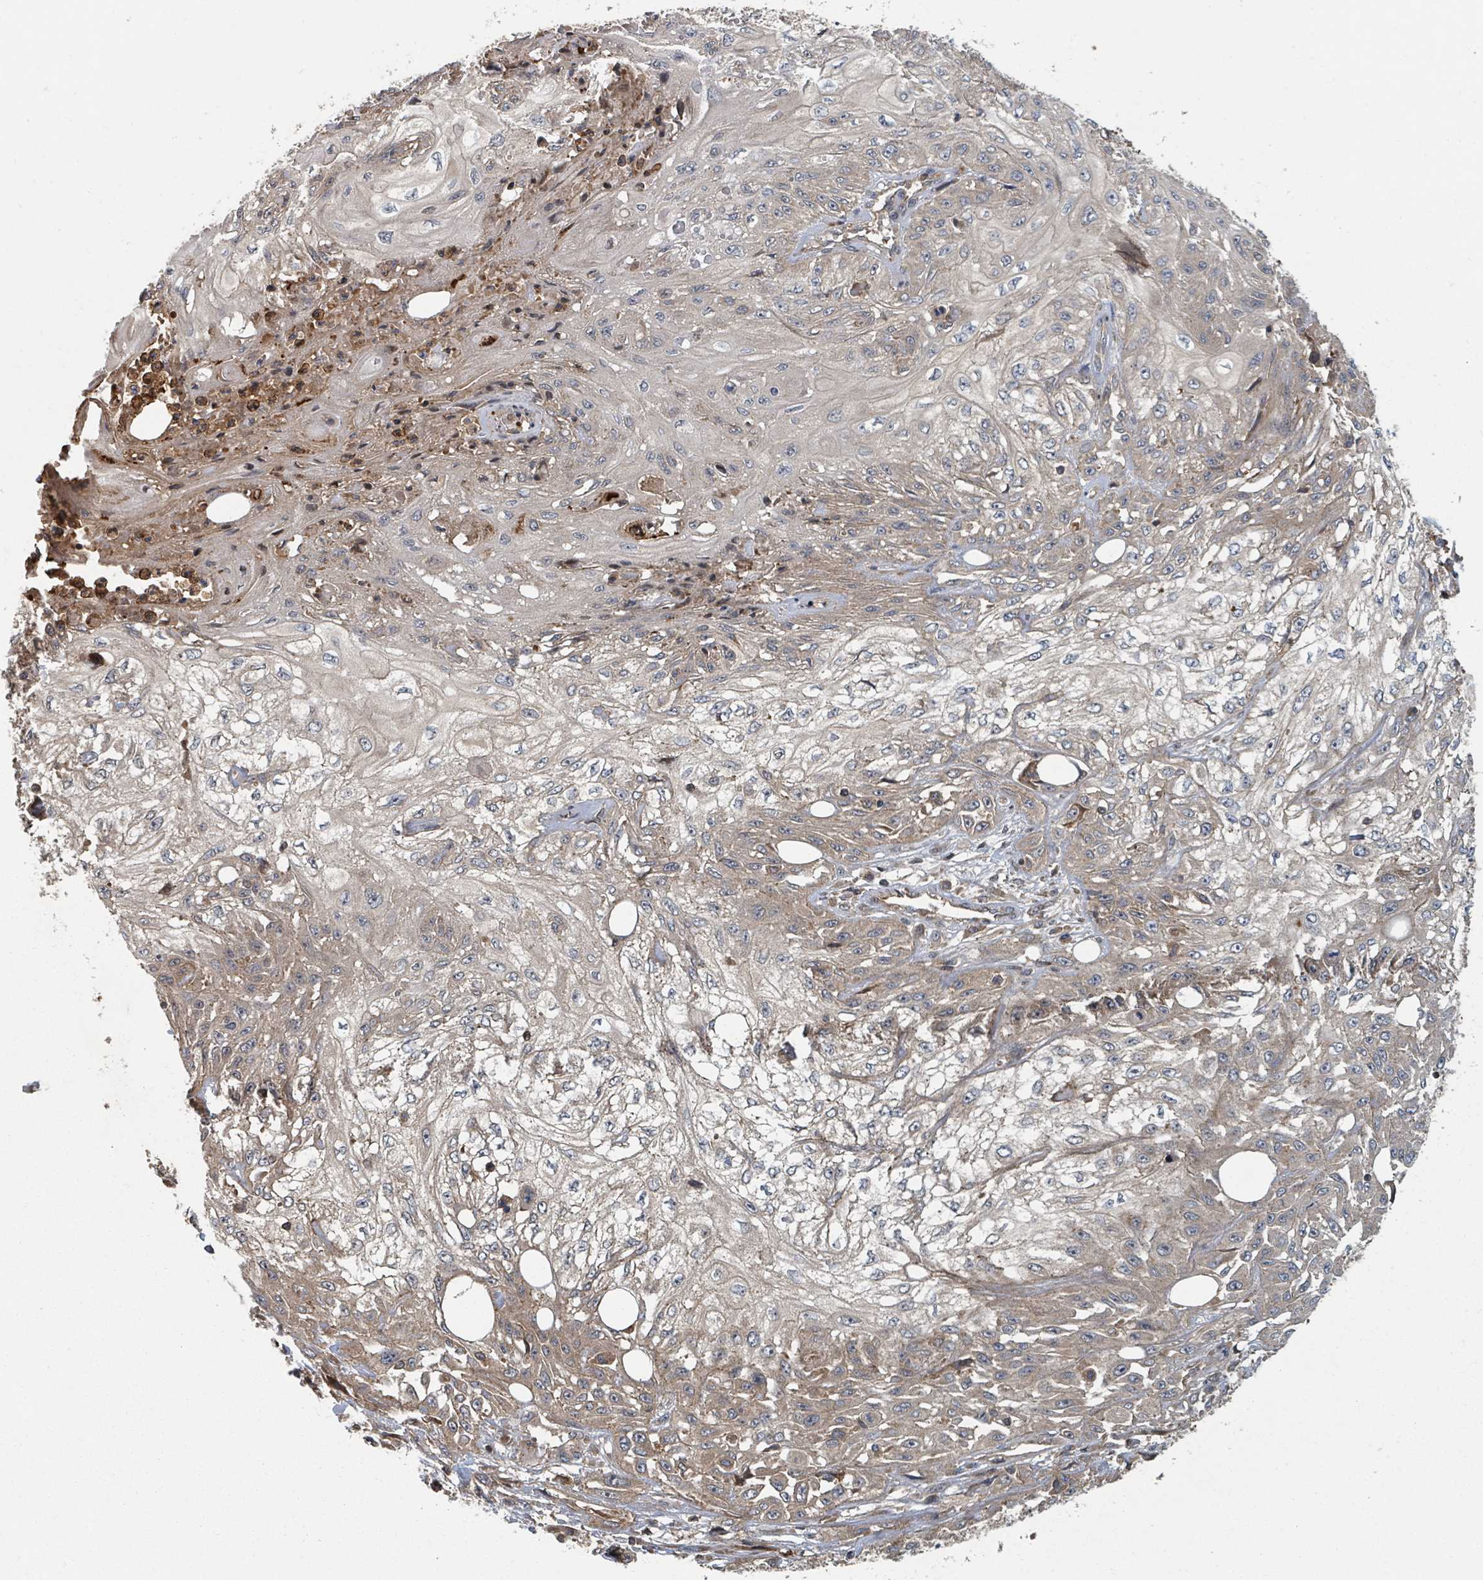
{"staining": {"intensity": "weak", "quantity": "25%-75%", "location": "cytoplasmic/membranous"}, "tissue": "skin cancer", "cell_type": "Tumor cells", "image_type": "cancer", "snomed": [{"axis": "morphology", "description": "Squamous cell carcinoma, NOS"}, {"axis": "morphology", "description": "Squamous cell carcinoma, metastatic, NOS"}, {"axis": "topography", "description": "Skin"}, {"axis": "topography", "description": "Lymph node"}], "caption": "The immunohistochemical stain highlights weak cytoplasmic/membranous staining in tumor cells of skin cancer tissue. (brown staining indicates protein expression, while blue staining denotes nuclei).", "gene": "DPM1", "patient": {"sex": "male", "age": 75}}